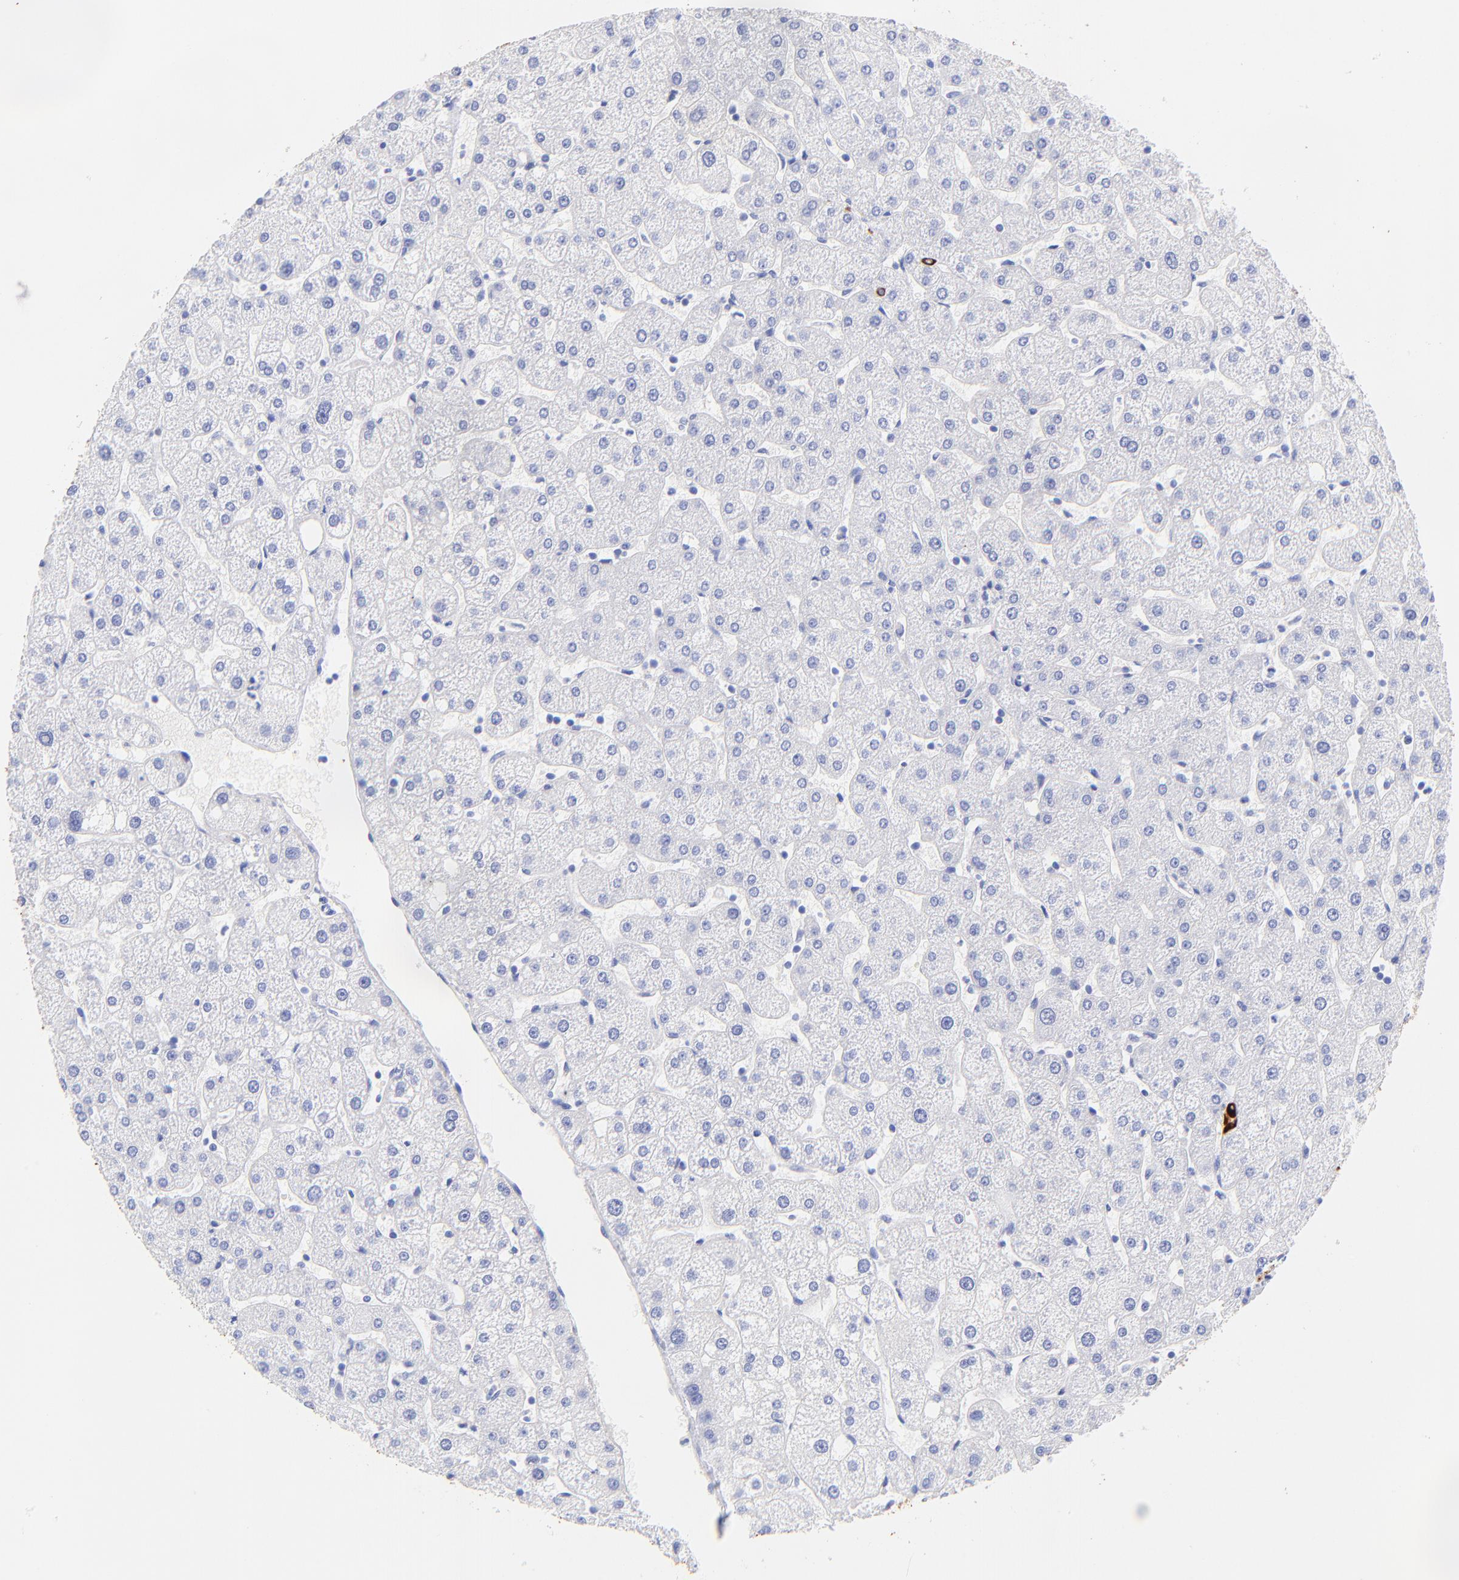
{"staining": {"intensity": "strong", "quantity": ">75%", "location": "cytoplasmic/membranous"}, "tissue": "liver", "cell_type": "Cholangiocytes", "image_type": "normal", "snomed": [{"axis": "morphology", "description": "Normal tissue, NOS"}, {"axis": "topography", "description": "Liver"}], "caption": "This image demonstrates immunohistochemistry (IHC) staining of normal liver, with high strong cytoplasmic/membranous positivity in about >75% of cholangiocytes.", "gene": "KRT19", "patient": {"sex": "male", "age": 67}}